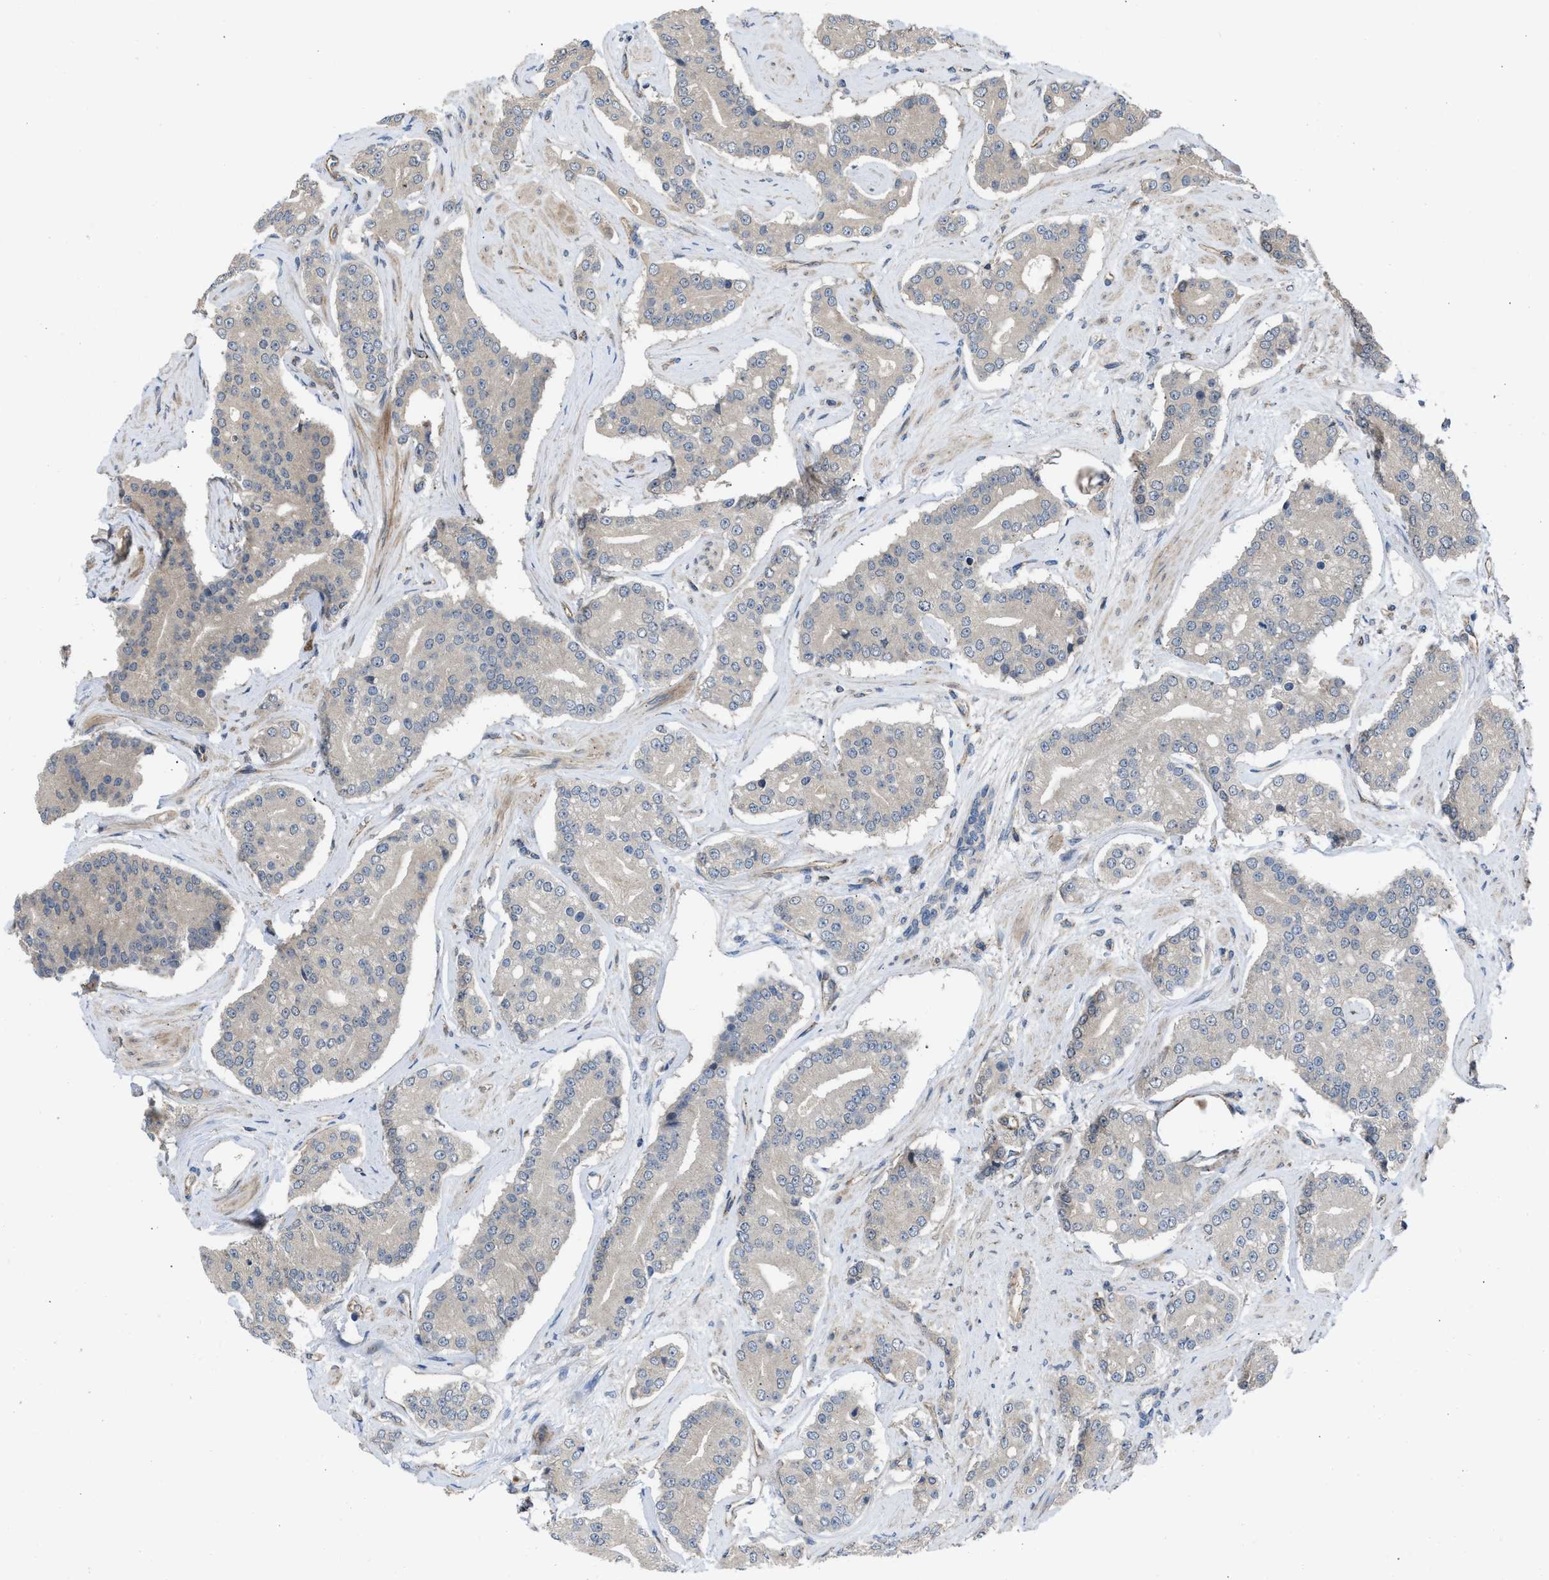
{"staining": {"intensity": "negative", "quantity": "none", "location": "none"}, "tissue": "prostate cancer", "cell_type": "Tumor cells", "image_type": "cancer", "snomed": [{"axis": "morphology", "description": "Adenocarcinoma, High grade"}, {"axis": "topography", "description": "Prostate"}], "caption": "Immunohistochemistry image of prostate cancer (adenocarcinoma (high-grade)) stained for a protein (brown), which exhibits no expression in tumor cells. (DAB immunohistochemistry (IHC), high magnification).", "gene": "GPATCH2L", "patient": {"sex": "male", "age": 71}}